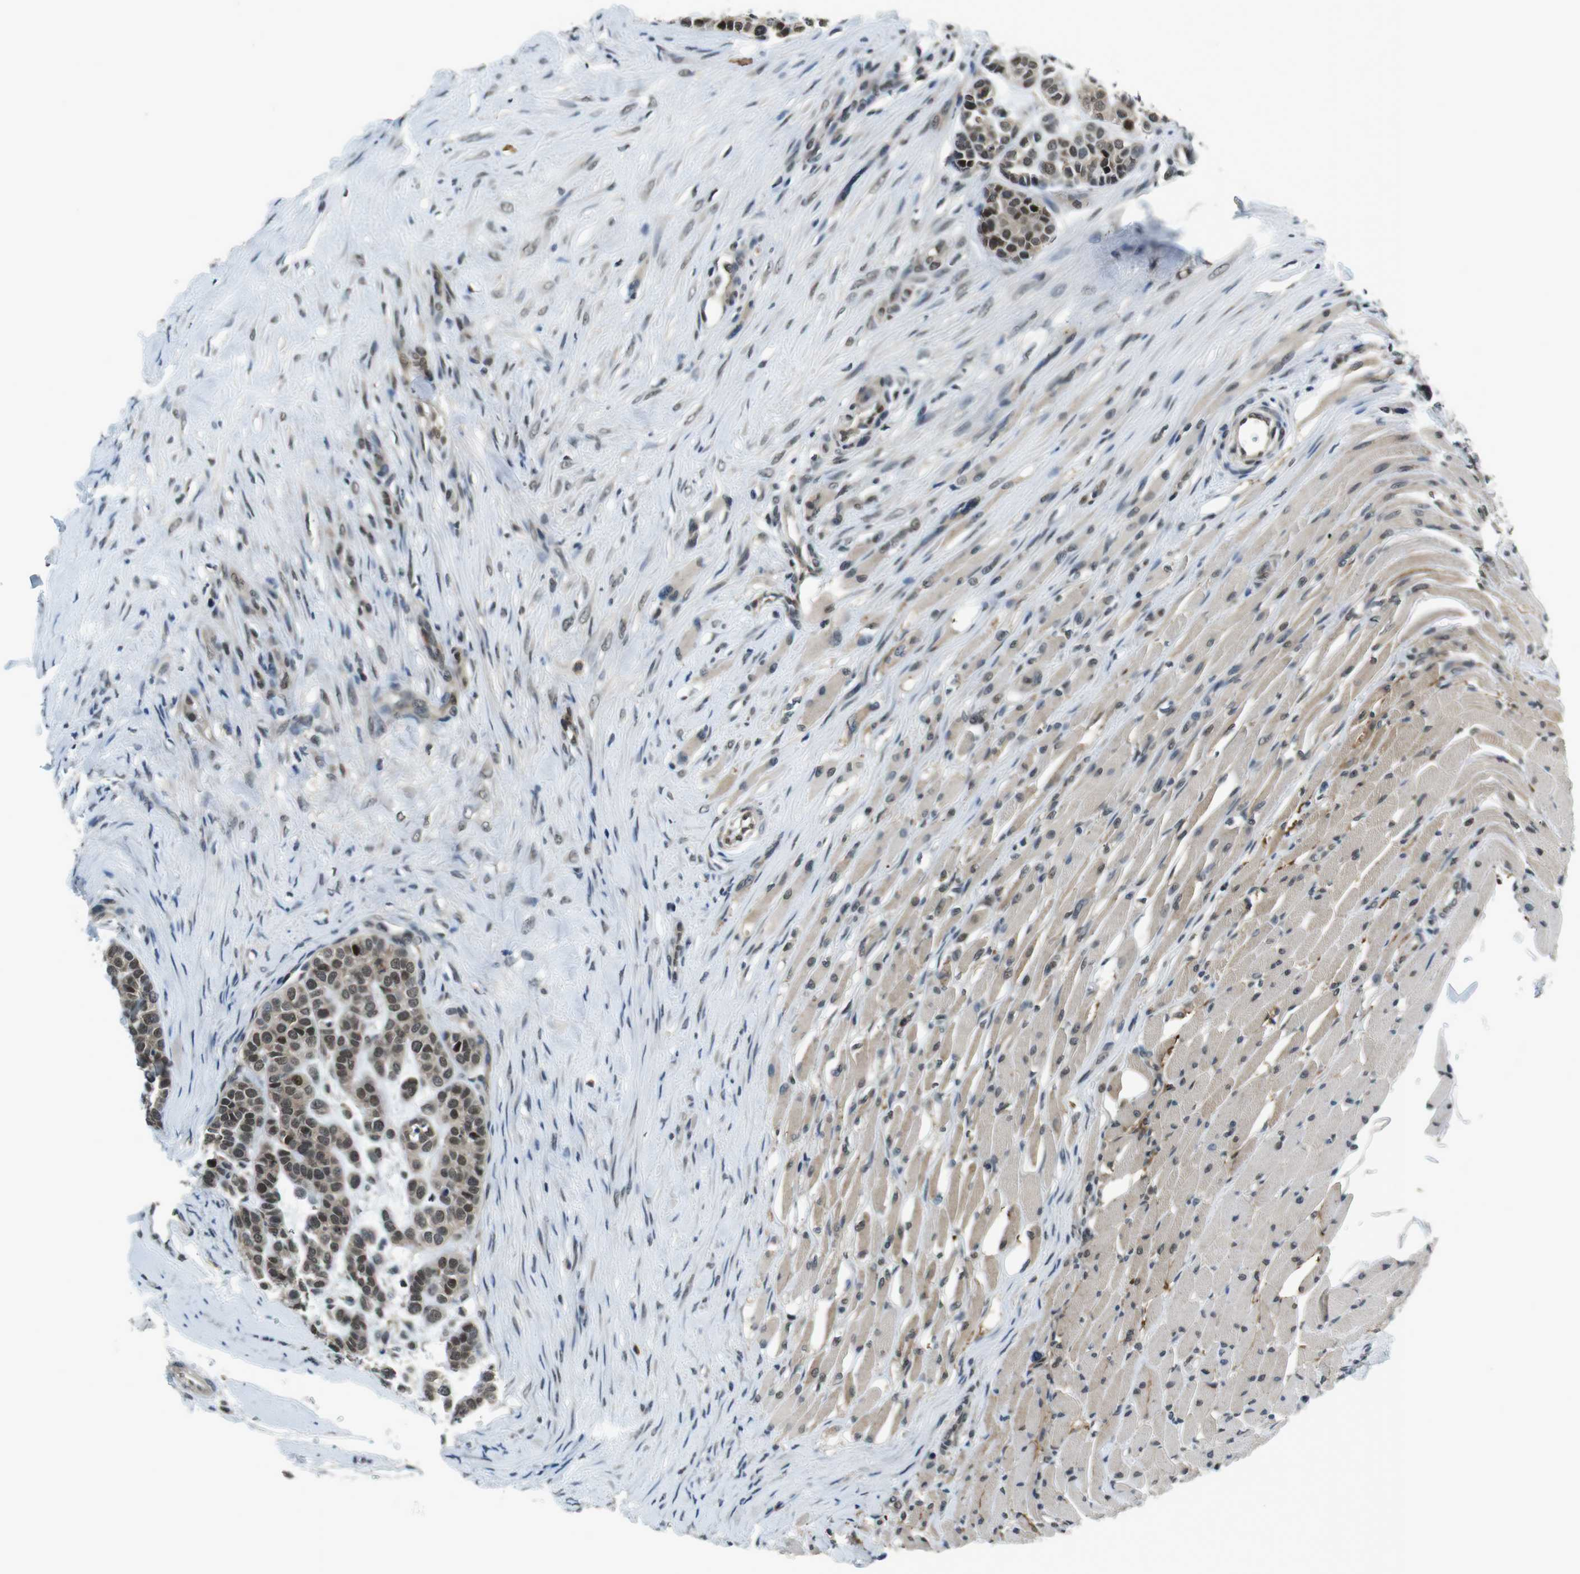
{"staining": {"intensity": "weak", "quantity": "25%-75%", "location": "nuclear"}, "tissue": "head and neck cancer", "cell_type": "Tumor cells", "image_type": "cancer", "snomed": [{"axis": "morphology", "description": "Adenocarcinoma, NOS"}, {"axis": "morphology", "description": "Adenoma, NOS"}, {"axis": "topography", "description": "Head-Neck"}], "caption": "Immunohistochemical staining of adenoma (head and neck) exhibits low levels of weak nuclear protein staining in about 25%-75% of tumor cells.", "gene": "NEK4", "patient": {"sex": "female", "age": 55}}